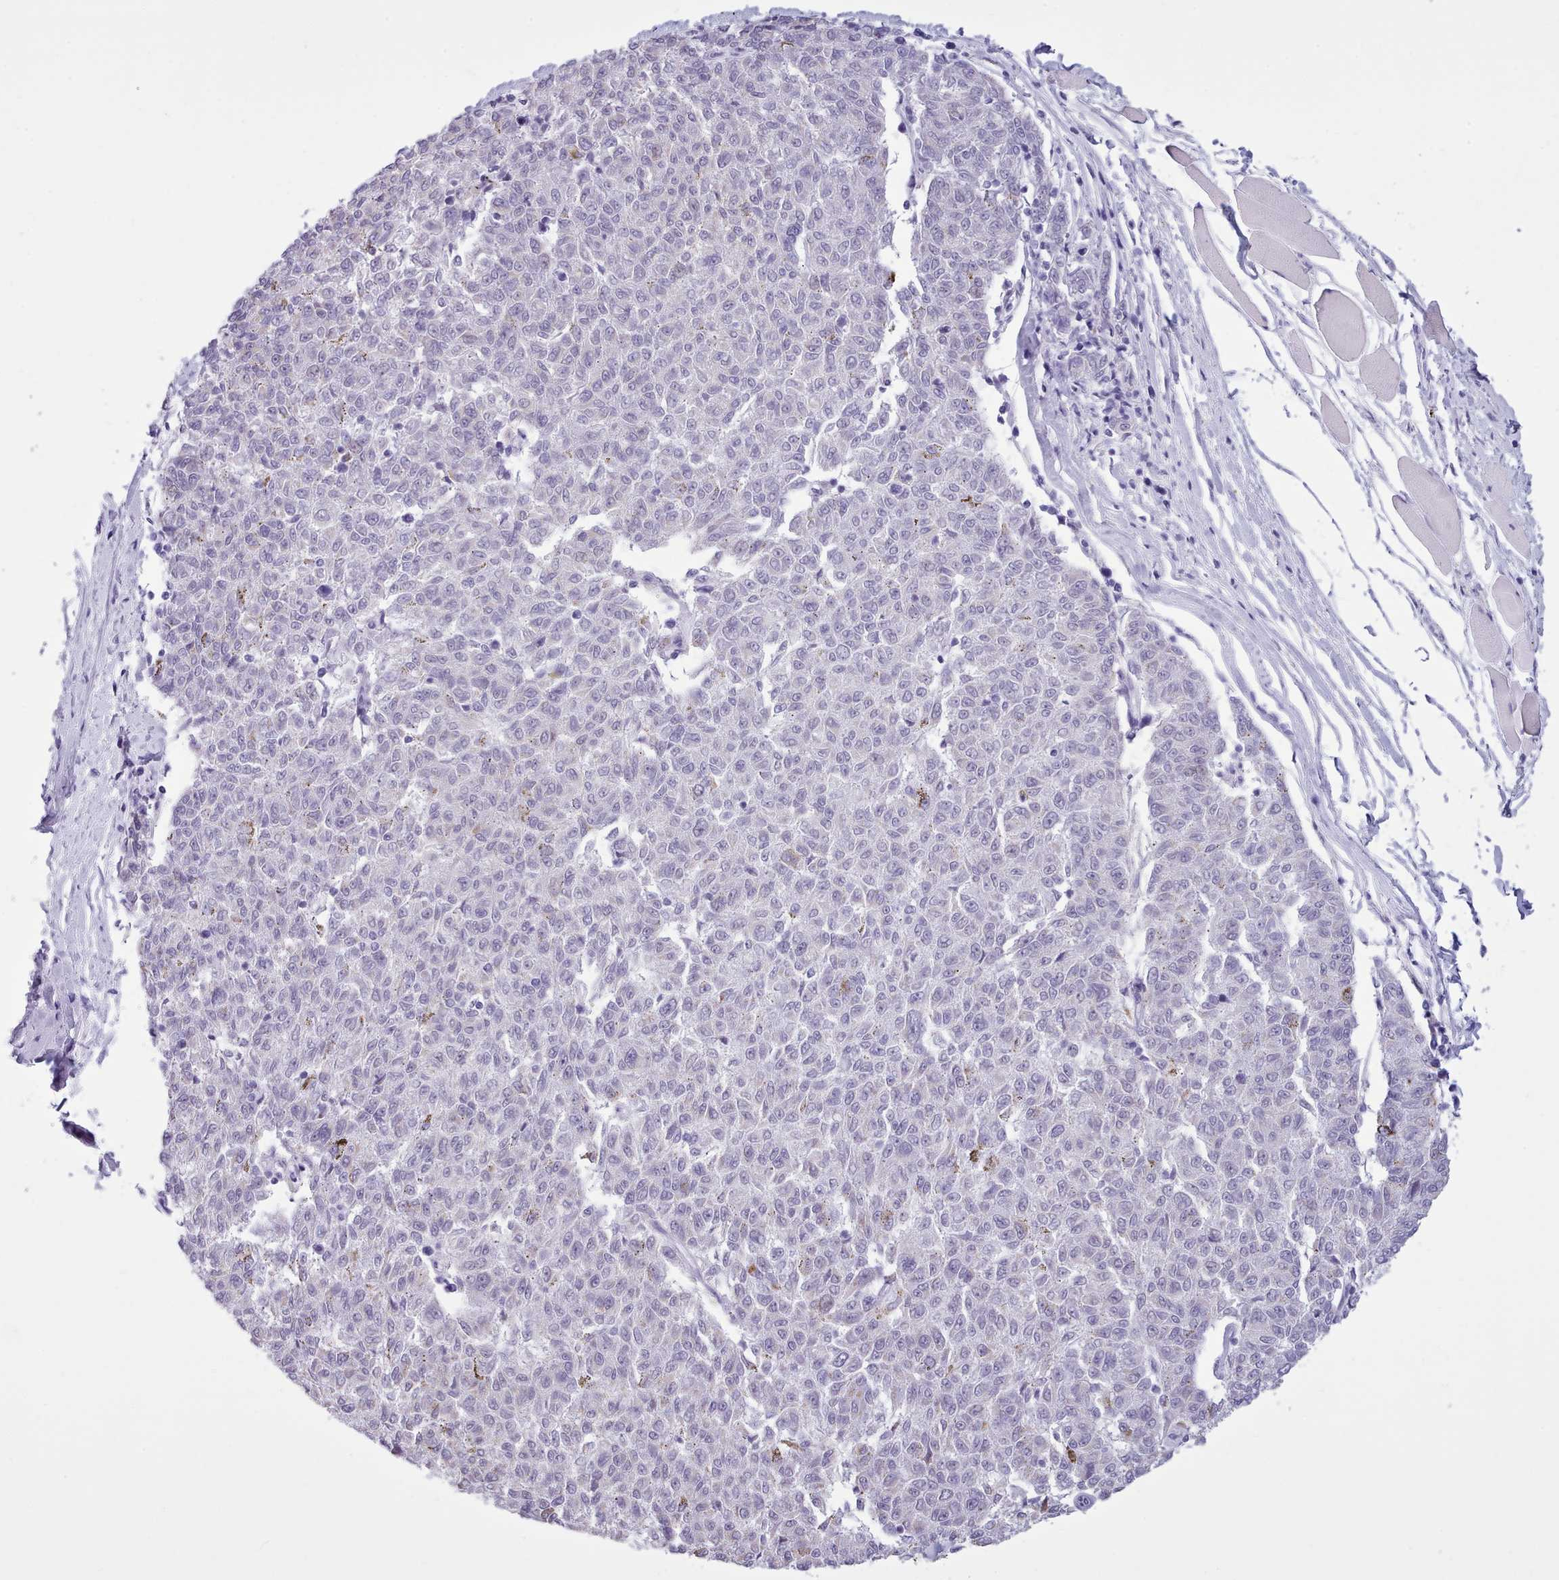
{"staining": {"intensity": "negative", "quantity": "none", "location": "none"}, "tissue": "melanoma", "cell_type": "Tumor cells", "image_type": "cancer", "snomed": [{"axis": "morphology", "description": "Malignant melanoma, NOS"}, {"axis": "topography", "description": "Skin"}], "caption": "Immunohistochemistry (IHC) of human malignant melanoma exhibits no staining in tumor cells.", "gene": "FBXO48", "patient": {"sex": "female", "age": 72}}